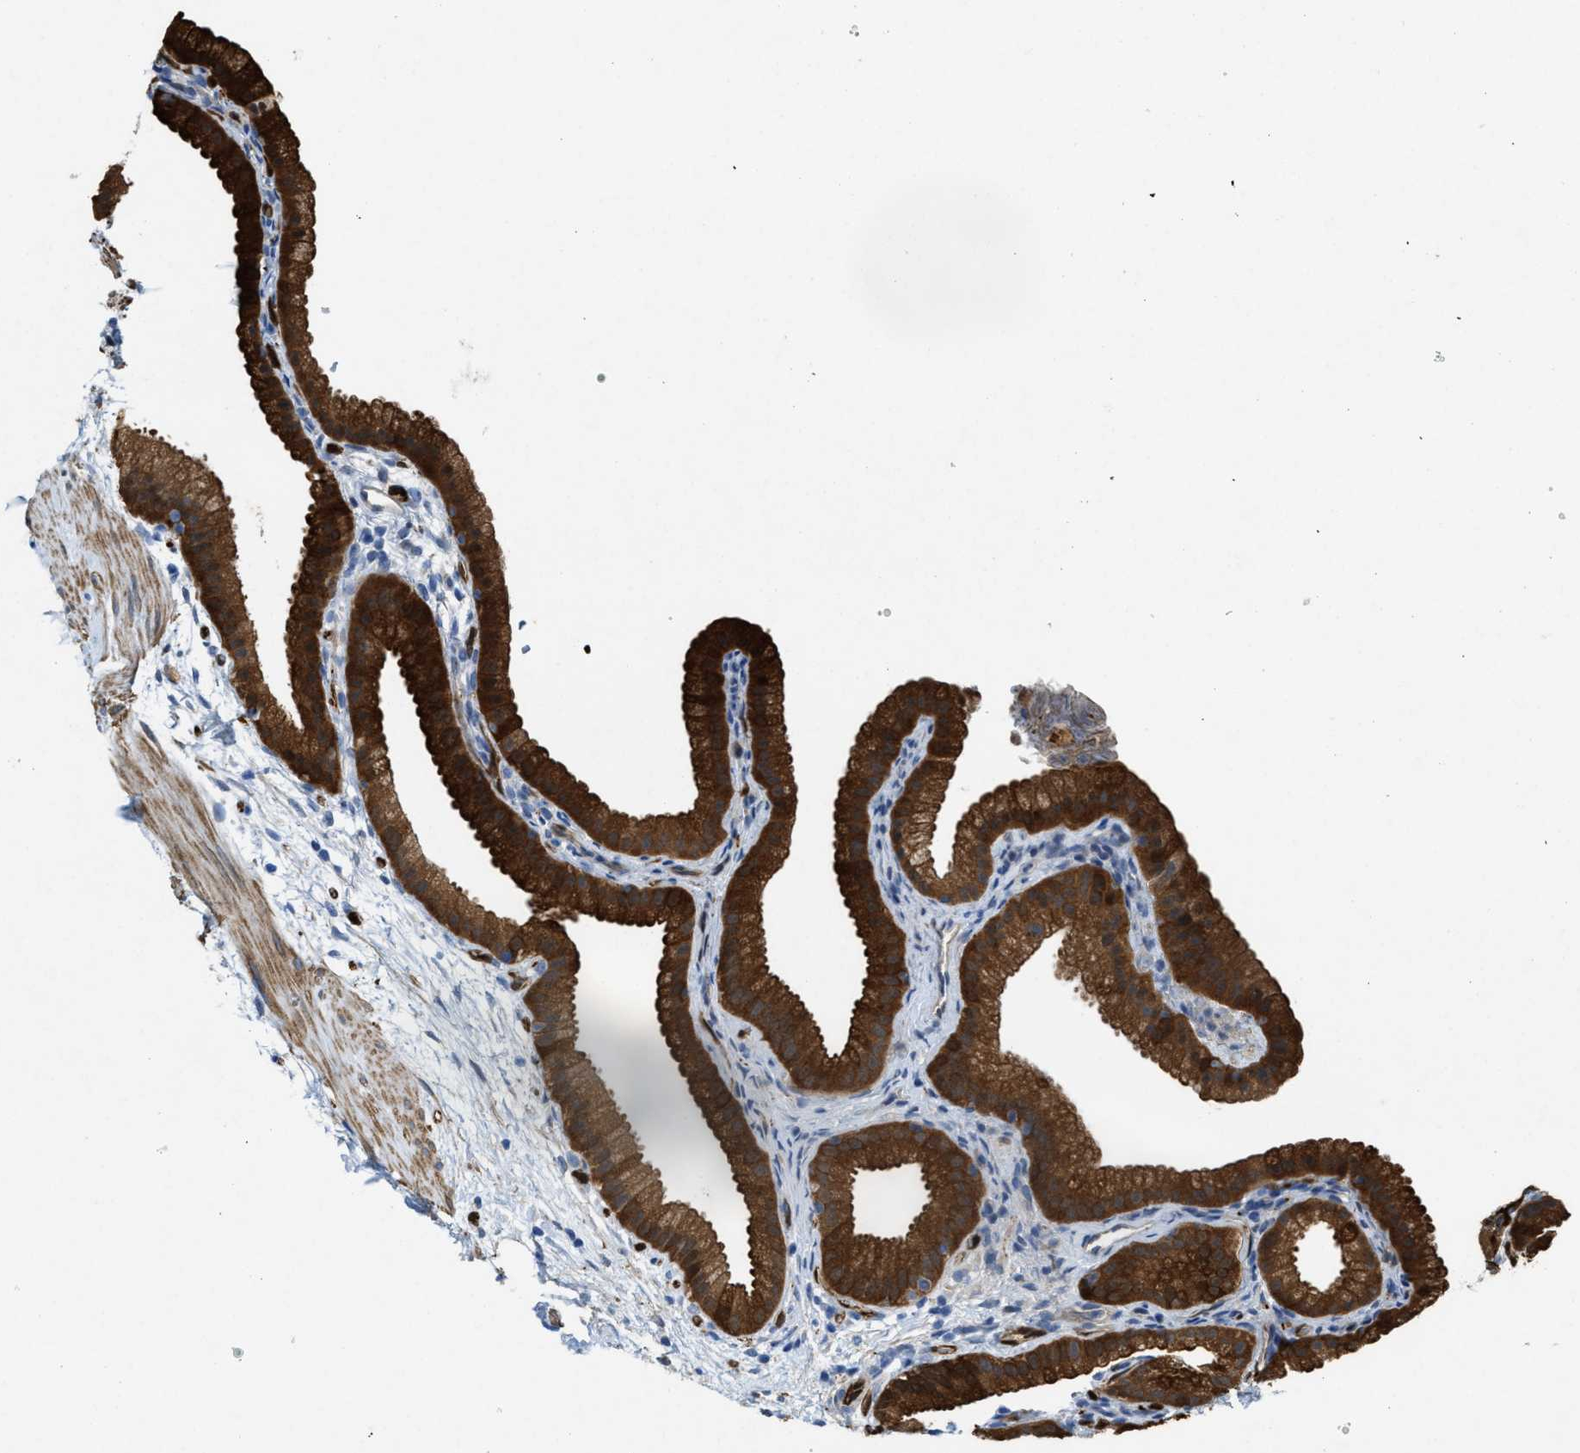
{"staining": {"intensity": "strong", "quantity": ">75%", "location": "cytoplasmic/membranous"}, "tissue": "gallbladder", "cell_type": "Glandular cells", "image_type": "normal", "snomed": [{"axis": "morphology", "description": "Normal tissue, NOS"}, {"axis": "topography", "description": "Gallbladder"}], "caption": "This histopathology image reveals unremarkable gallbladder stained with IHC to label a protein in brown. The cytoplasmic/membranous of glandular cells show strong positivity for the protein. Nuclei are counter-stained blue.", "gene": "ASS1", "patient": {"sex": "female", "age": 64}}